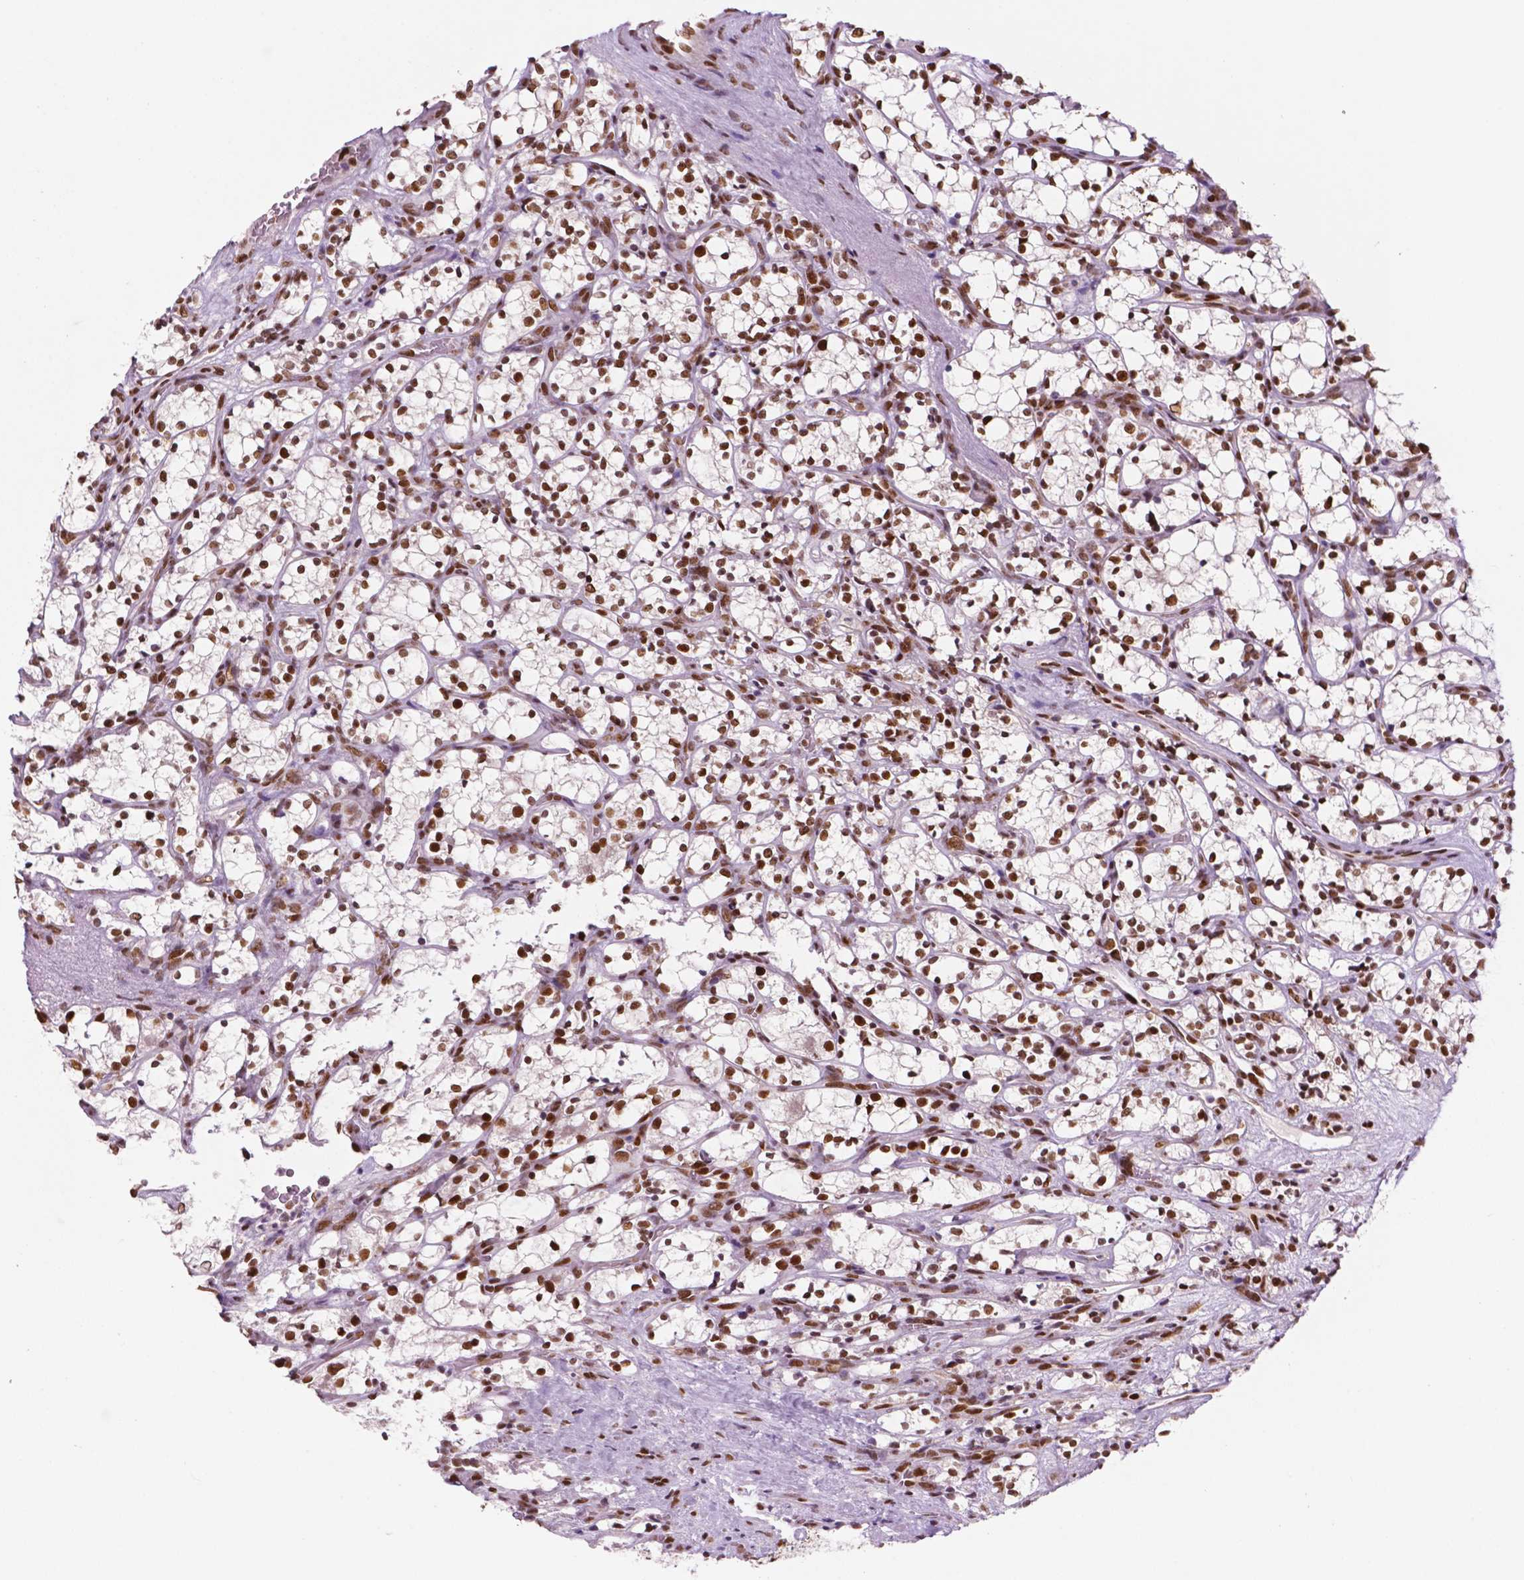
{"staining": {"intensity": "moderate", "quantity": ">75%", "location": "nuclear"}, "tissue": "renal cancer", "cell_type": "Tumor cells", "image_type": "cancer", "snomed": [{"axis": "morphology", "description": "Adenocarcinoma, NOS"}, {"axis": "topography", "description": "Kidney"}], "caption": "The micrograph displays staining of renal adenocarcinoma, revealing moderate nuclear protein staining (brown color) within tumor cells. (Stains: DAB in brown, nuclei in blue, Microscopy: brightfield microscopy at high magnification).", "gene": "MLH1", "patient": {"sex": "female", "age": 69}}